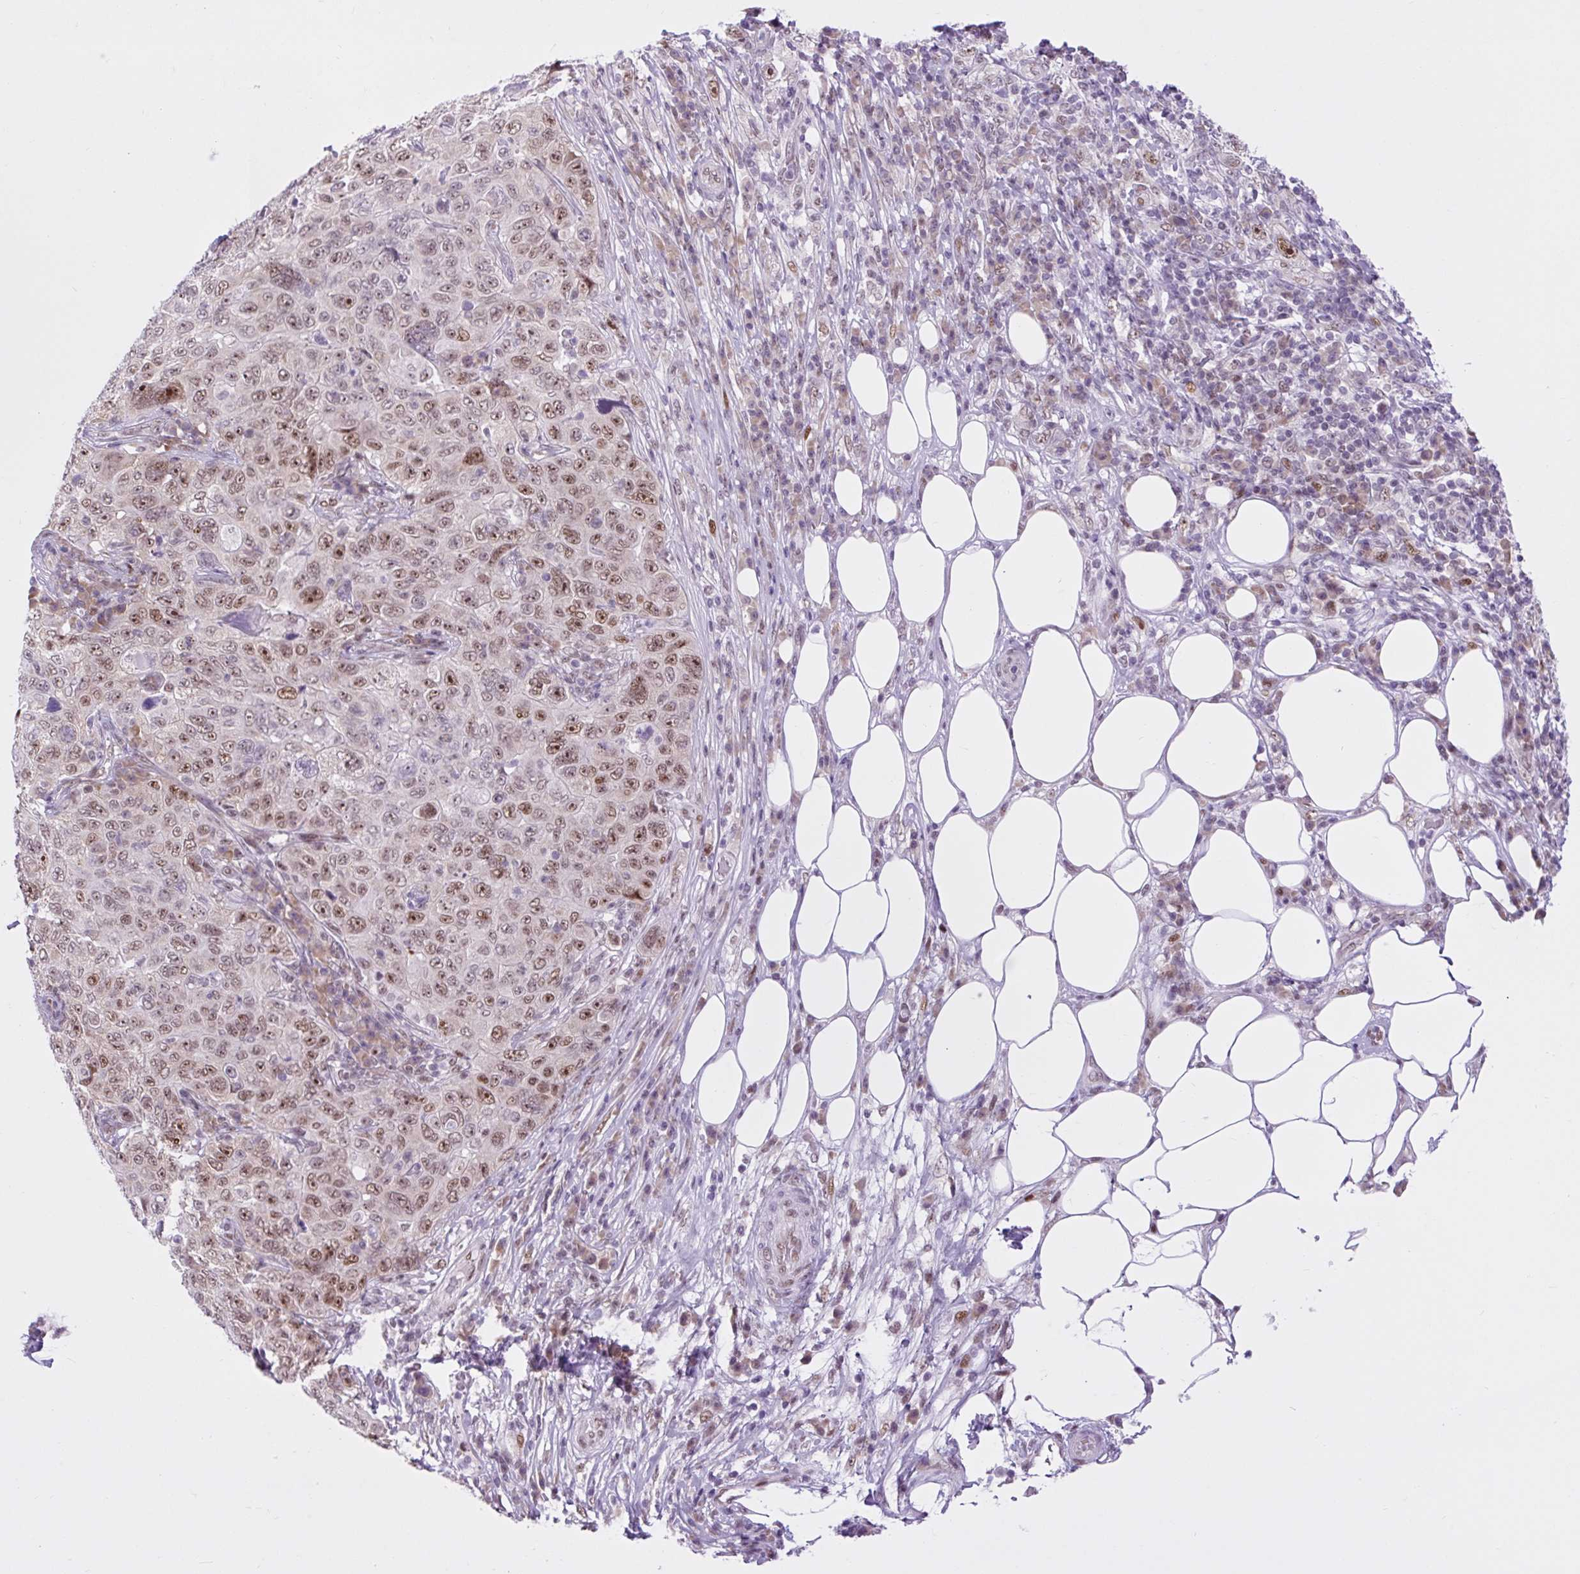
{"staining": {"intensity": "moderate", "quantity": ">75%", "location": "nuclear"}, "tissue": "pancreatic cancer", "cell_type": "Tumor cells", "image_type": "cancer", "snomed": [{"axis": "morphology", "description": "Adenocarcinoma, NOS"}, {"axis": "topography", "description": "Pancreas"}], "caption": "There is medium levels of moderate nuclear expression in tumor cells of pancreatic cancer (adenocarcinoma), as demonstrated by immunohistochemical staining (brown color).", "gene": "CLK2", "patient": {"sex": "male", "age": 68}}